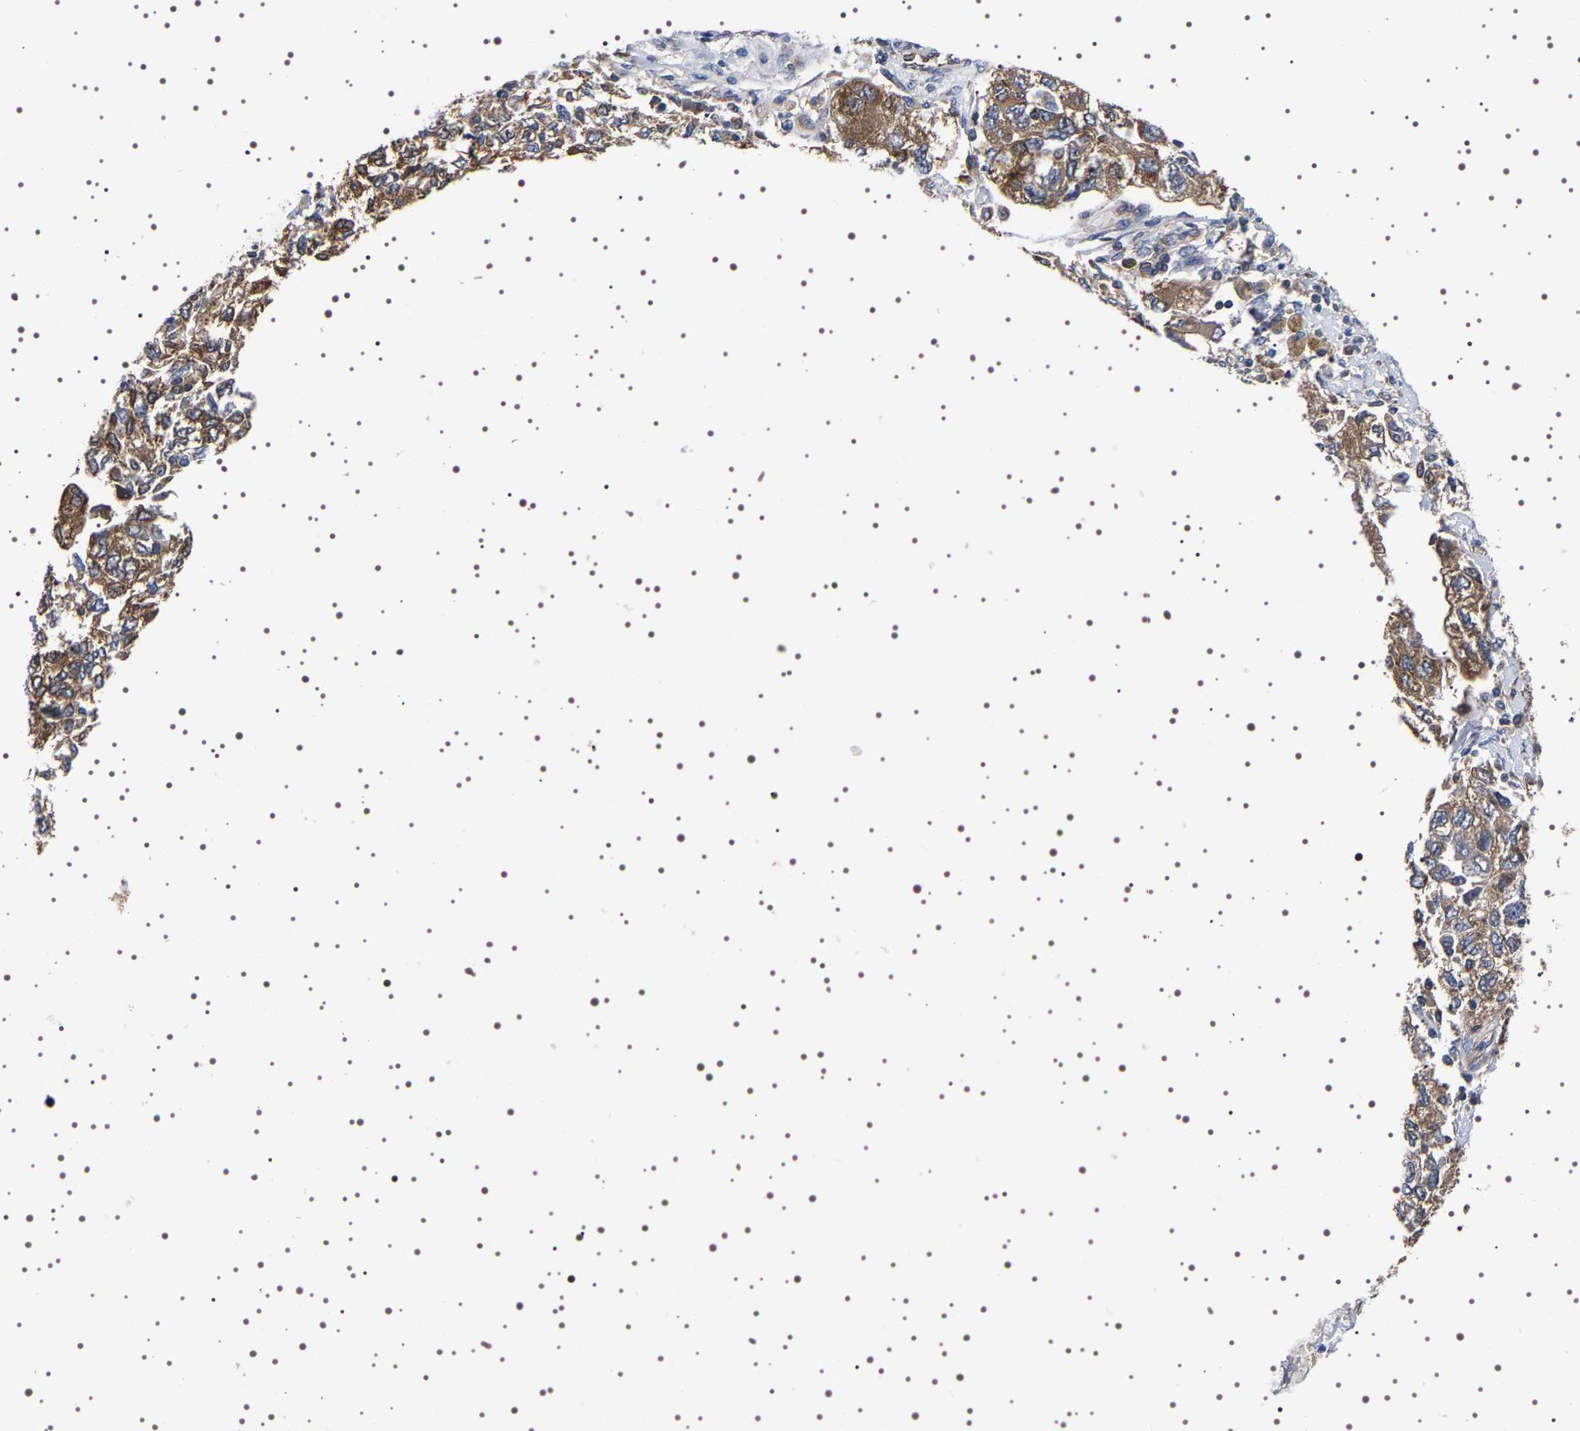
{"staining": {"intensity": "strong", "quantity": ">75%", "location": "cytoplasmic/membranous"}, "tissue": "ovarian cancer", "cell_type": "Tumor cells", "image_type": "cancer", "snomed": [{"axis": "morphology", "description": "Carcinoma, NOS"}, {"axis": "morphology", "description": "Cystadenocarcinoma, serous, NOS"}, {"axis": "topography", "description": "Ovary"}], "caption": "Tumor cells show high levels of strong cytoplasmic/membranous positivity in approximately >75% of cells in human carcinoma (ovarian). (DAB = brown stain, brightfield microscopy at high magnification).", "gene": "DARS1", "patient": {"sex": "female", "age": 69}}